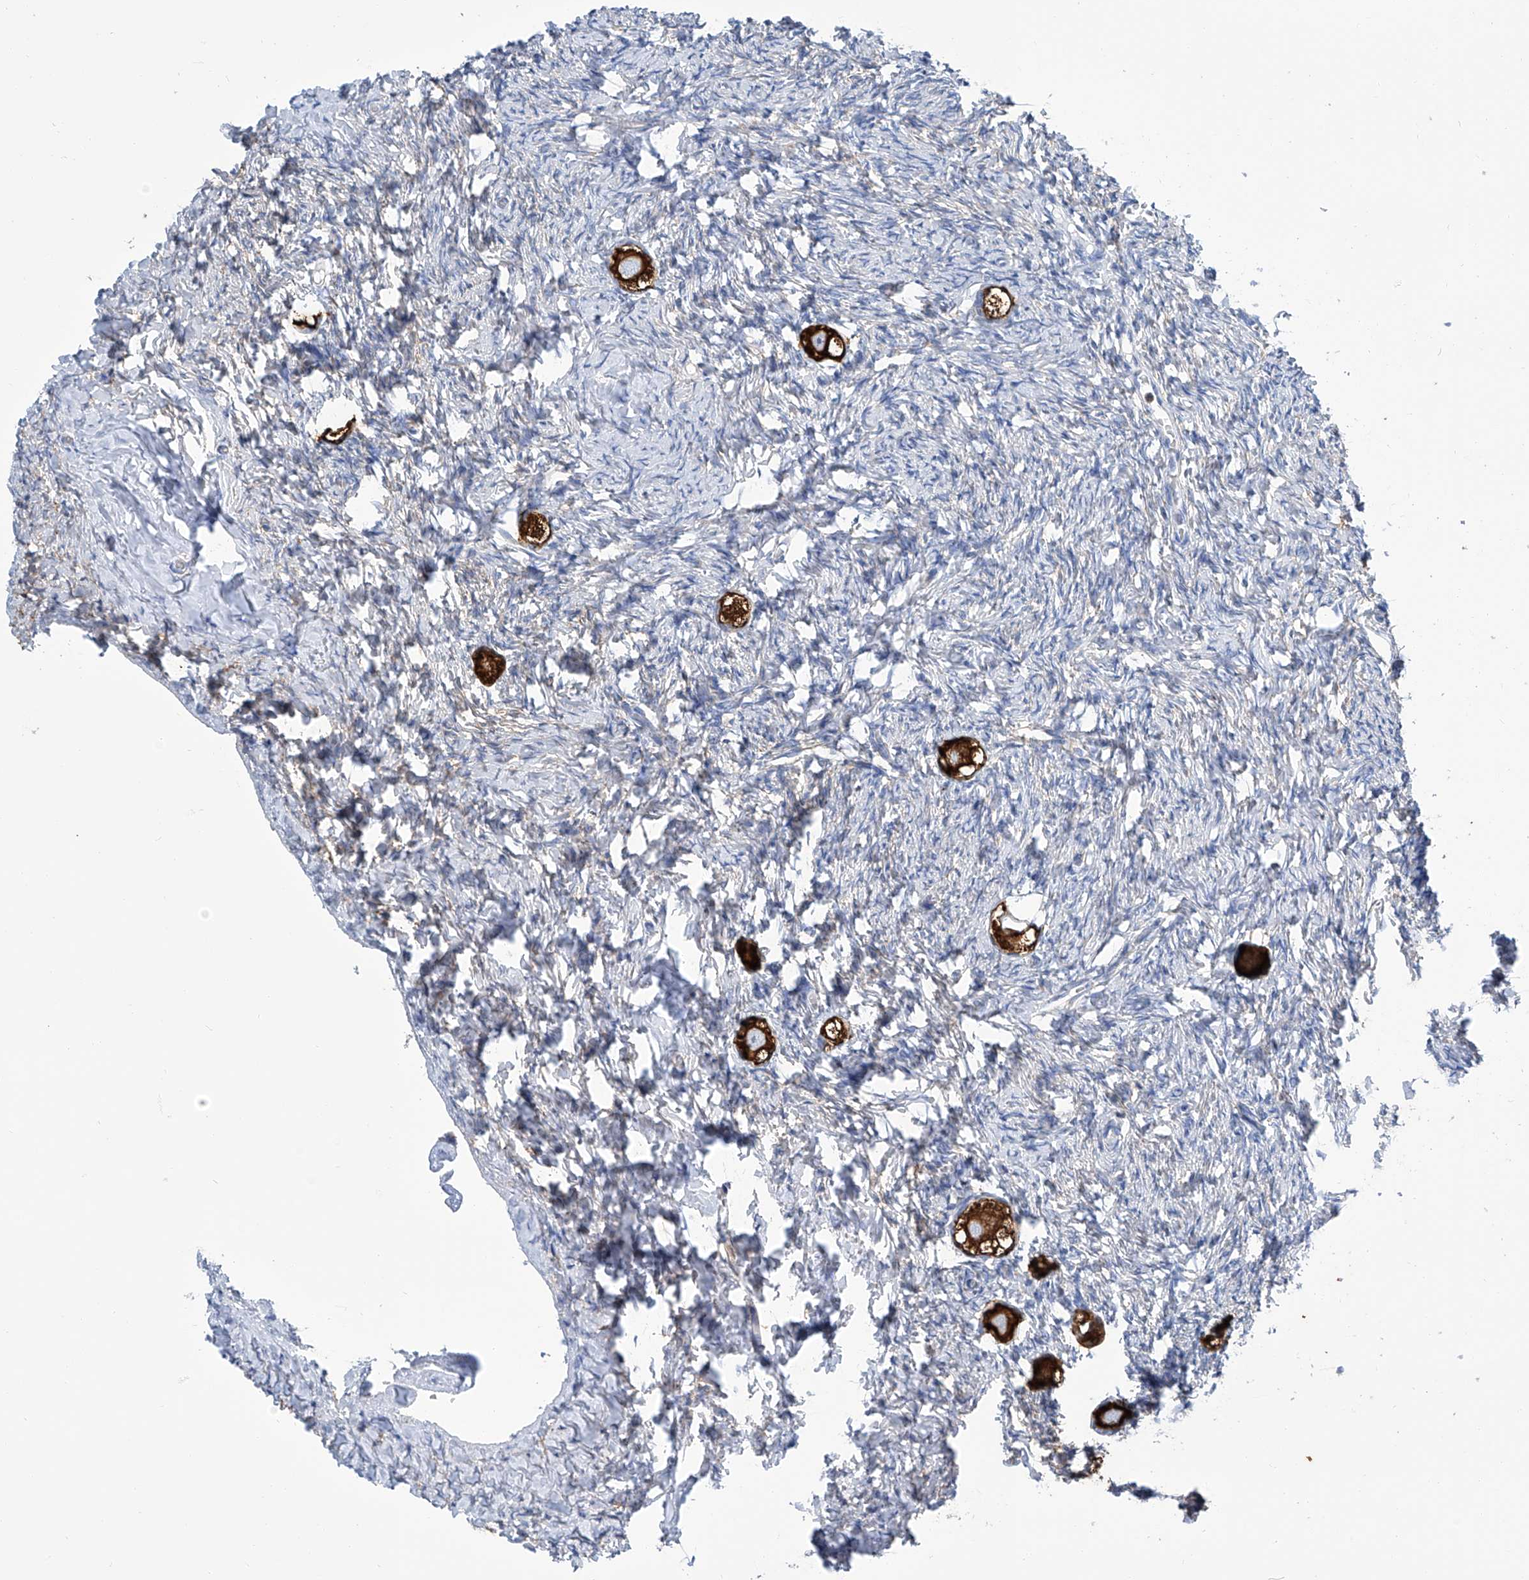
{"staining": {"intensity": "strong", "quantity": ">75%", "location": "cytoplasmic/membranous"}, "tissue": "ovary", "cell_type": "Follicle cells", "image_type": "normal", "snomed": [{"axis": "morphology", "description": "Normal tissue, NOS"}, {"axis": "topography", "description": "Ovary"}], "caption": "Brown immunohistochemical staining in normal ovary demonstrates strong cytoplasmic/membranous expression in approximately >75% of follicle cells.", "gene": "GPT", "patient": {"sex": "female", "age": 27}}